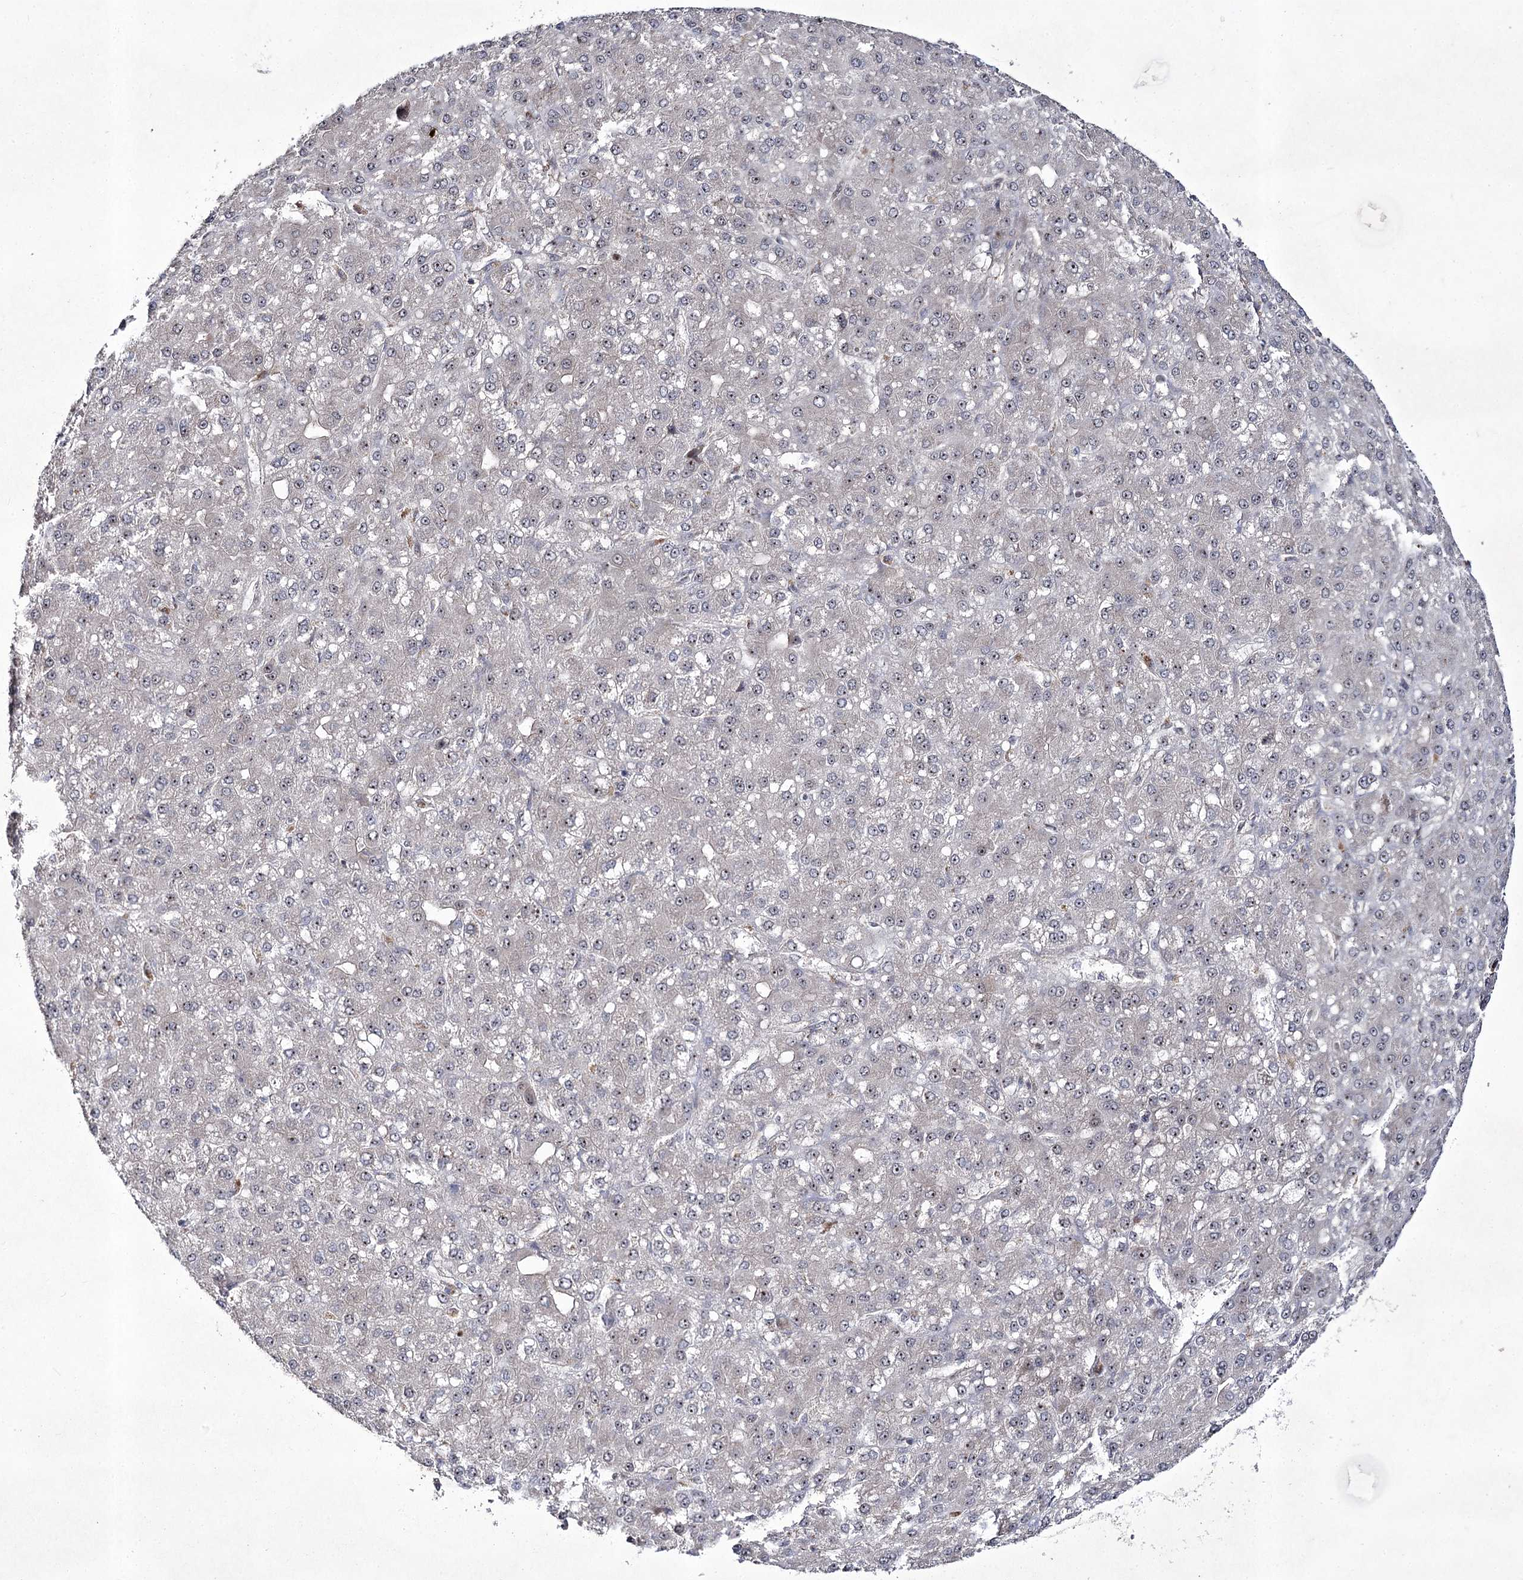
{"staining": {"intensity": "negative", "quantity": "none", "location": "none"}, "tissue": "liver cancer", "cell_type": "Tumor cells", "image_type": "cancer", "snomed": [{"axis": "morphology", "description": "Carcinoma, Hepatocellular, NOS"}, {"axis": "topography", "description": "Liver"}], "caption": "Liver cancer (hepatocellular carcinoma) stained for a protein using immunohistochemistry exhibits no staining tumor cells.", "gene": "CCDC59", "patient": {"sex": "male", "age": 67}}